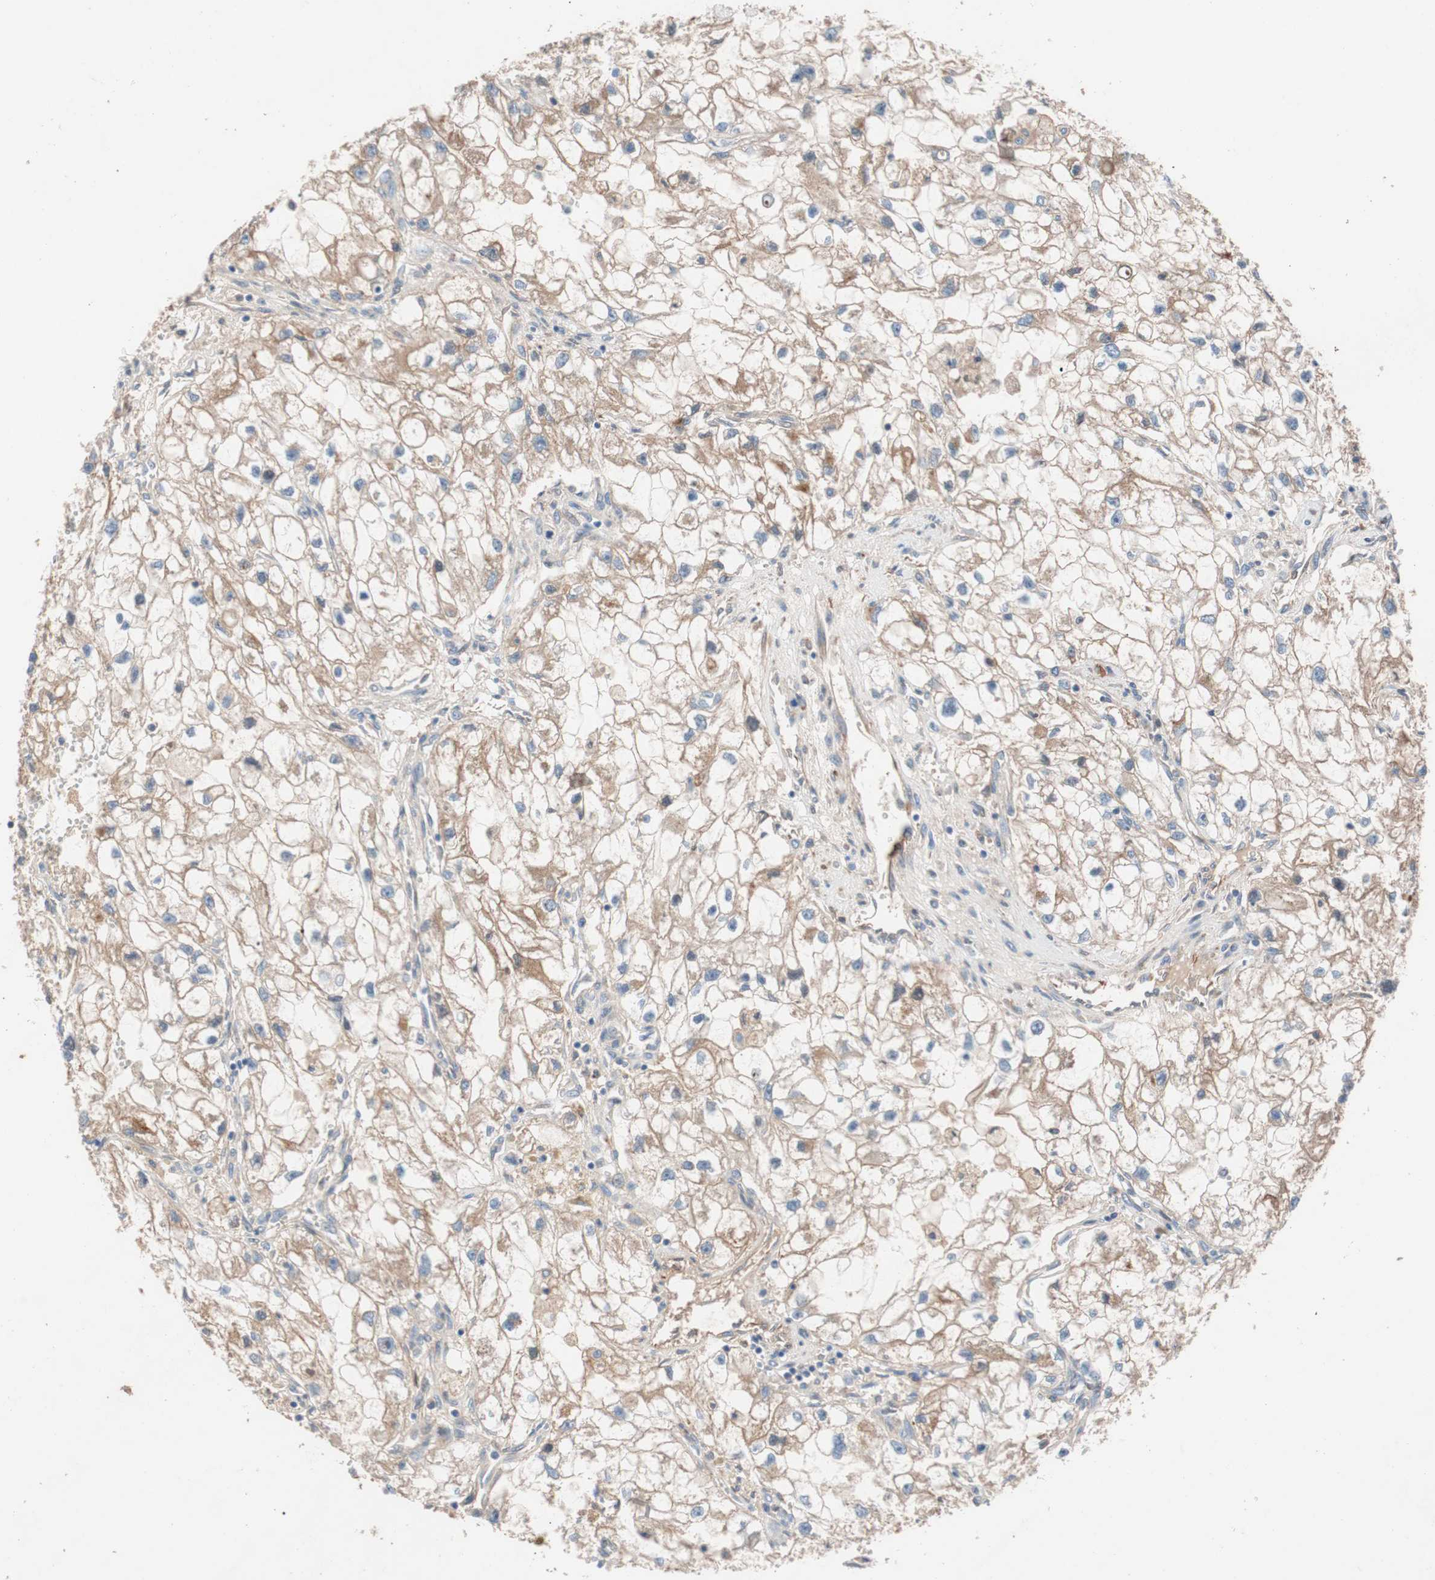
{"staining": {"intensity": "weak", "quantity": "<25%", "location": "cytoplasmic/membranous"}, "tissue": "renal cancer", "cell_type": "Tumor cells", "image_type": "cancer", "snomed": [{"axis": "morphology", "description": "Adenocarcinoma, NOS"}, {"axis": "topography", "description": "Kidney"}], "caption": "Immunohistochemistry micrograph of renal cancer (adenocarcinoma) stained for a protein (brown), which displays no positivity in tumor cells. (DAB immunohistochemistry (IHC) visualized using brightfield microscopy, high magnification).", "gene": "SPINT1", "patient": {"sex": "female", "age": 70}}